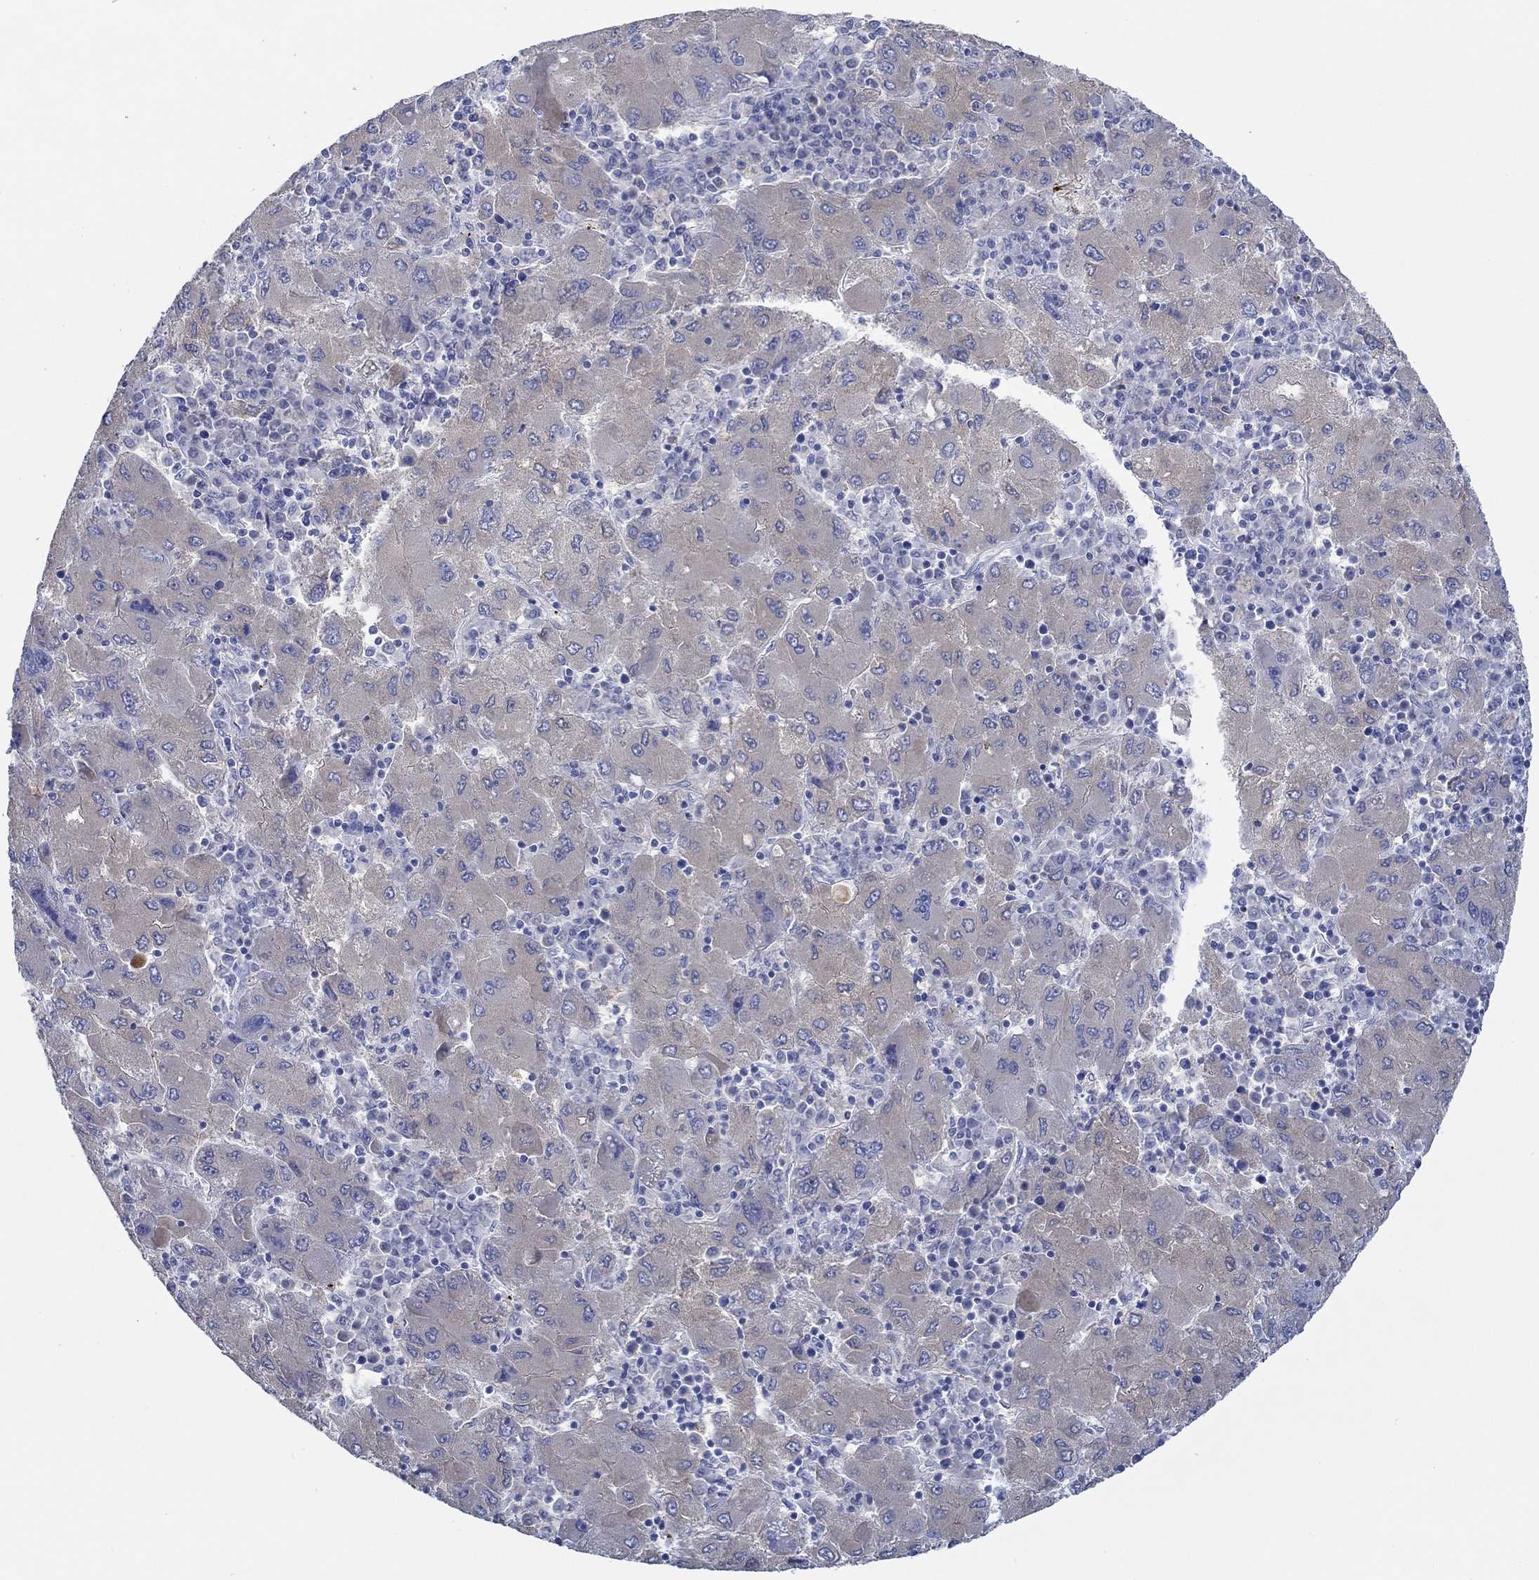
{"staining": {"intensity": "negative", "quantity": "none", "location": "none"}, "tissue": "liver cancer", "cell_type": "Tumor cells", "image_type": "cancer", "snomed": [{"axis": "morphology", "description": "Carcinoma, Hepatocellular, NOS"}, {"axis": "topography", "description": "Liver"}], "caption": "A high-resolution image shows IHC staining of hepatocellular carcinoma (liver), which displays no significant staining in tumor cells. (Stains: DAB immunohistochemistry (IHC) with hematoxylin counter stain, Microscopy: brightfield microscopy at high magnification).", "gene": "SLC27A3", "patient": {"sex": "male", "age": 75}}